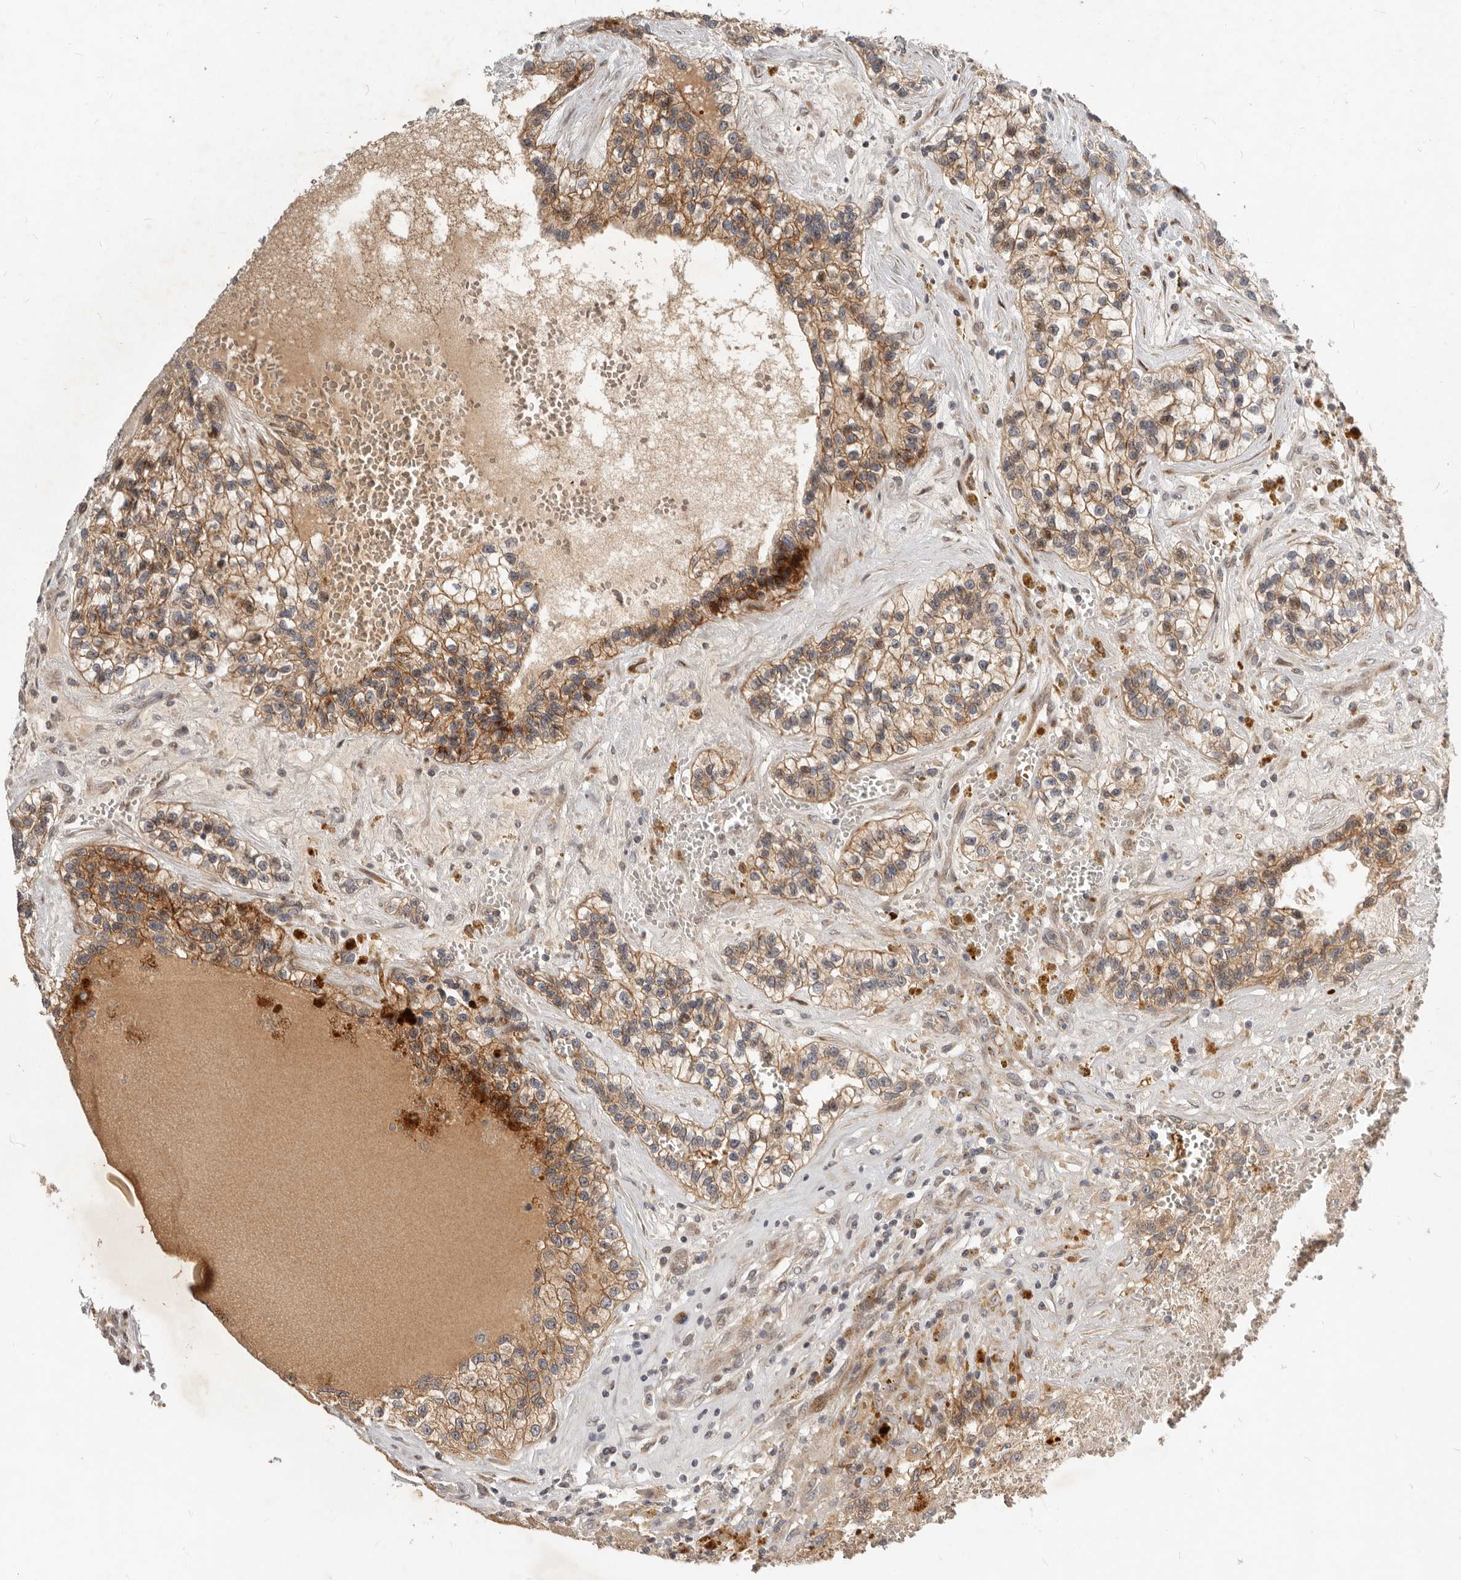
{"staining": {"intensity": "moderate", "quantity": "25%-75%", "location": "cytoplasmic/membranous"}, "tissue": "renal cancer", "cell_type": "Tumor cells", "image_type": "cancer", "snomed": [{"axis": "morphology", "description": "Adenocarcinoma, NOS"}, {"axis": "topography", "description": "Kidney"}], "caption": "Immunohistochemistry (IHC) of human adenocarcinoma (renal) exhibits medium levels of moderate cytoplasmic/membranous expression in approximately 25%-75% of tumor cells.", "gene": "NPY4R", "patient": {"sex": "female", "age": 57}}